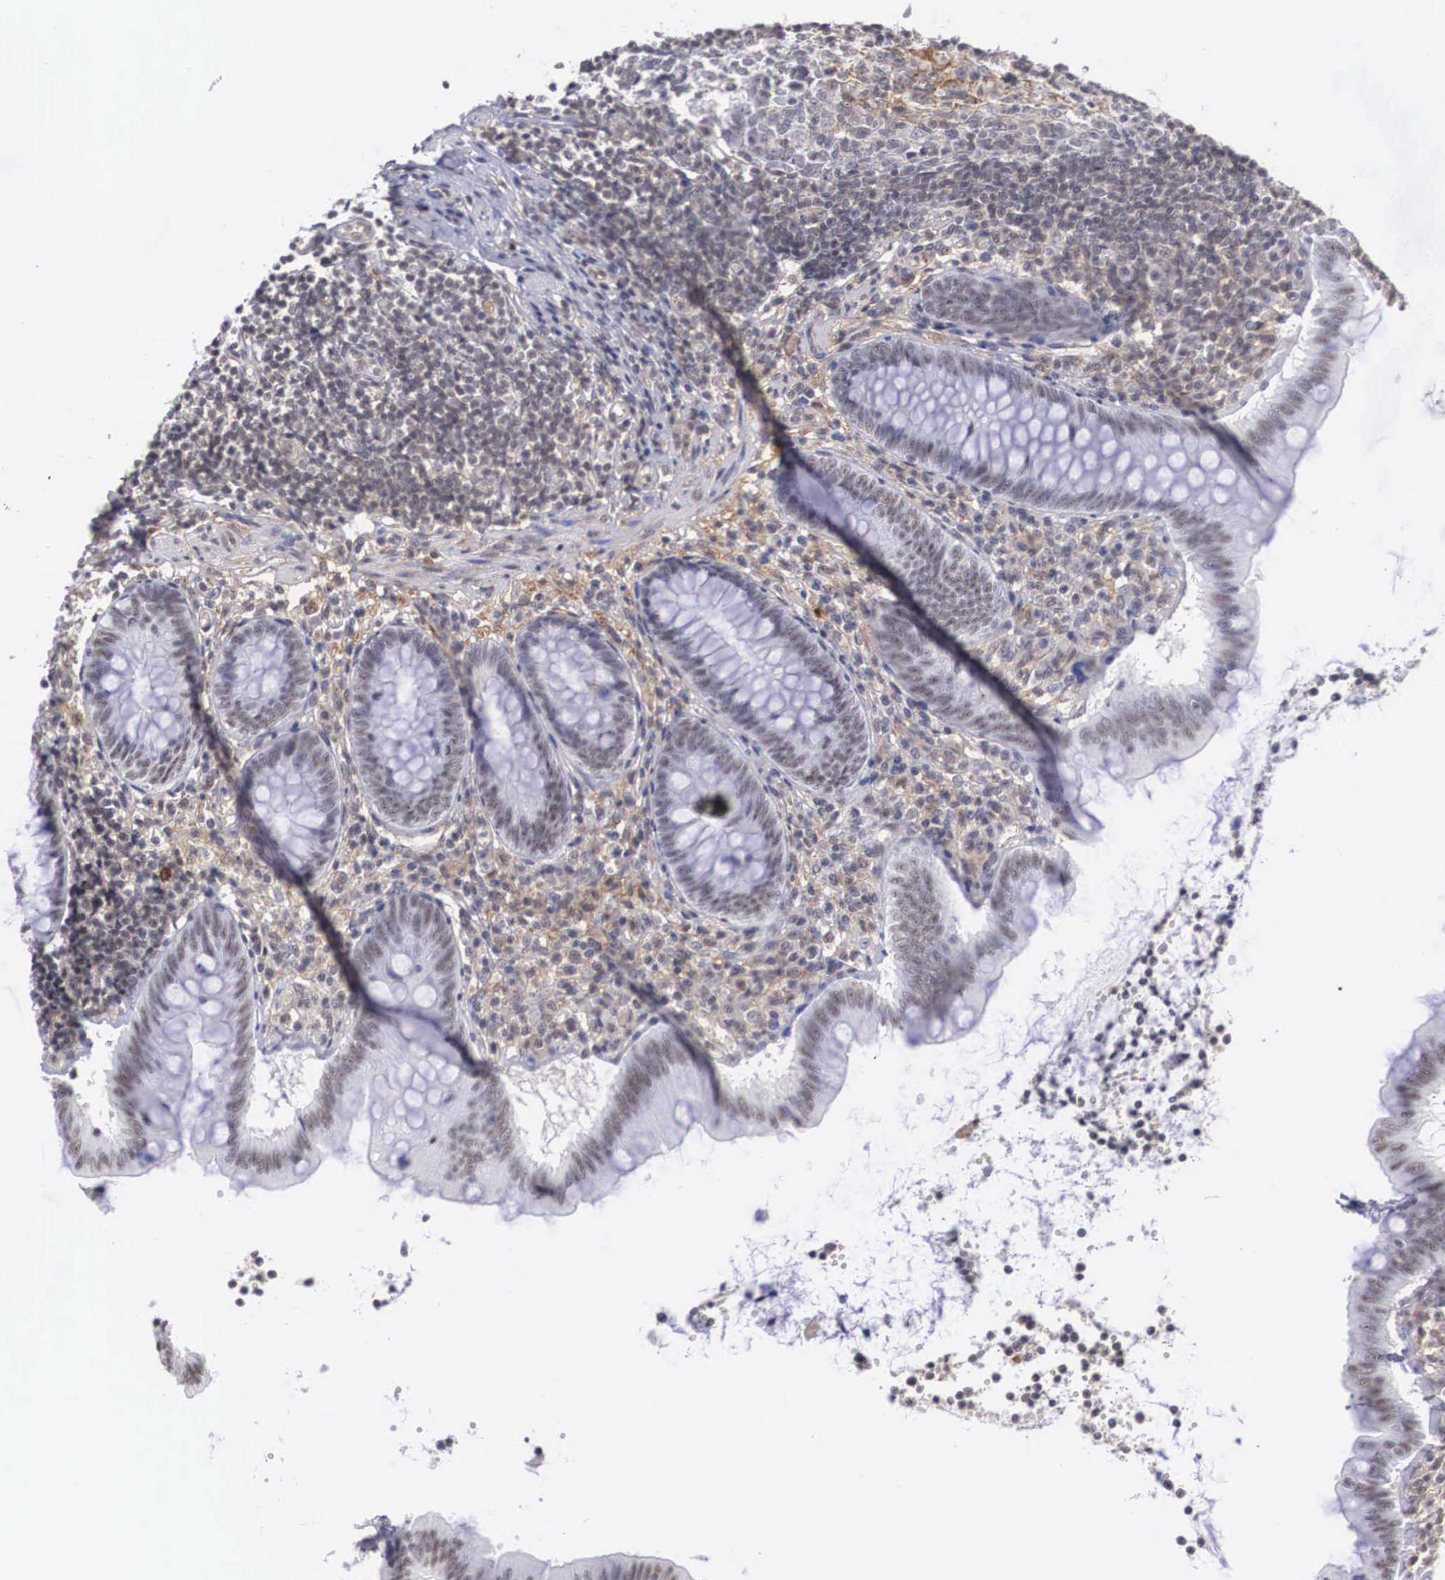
{"staining": {"intensity": "weak", "quantity": ">75%", "location": "nuclear"}, "tissue": "appendix", "cell_type": "Glandular cells", "image_type": "normal", "snomed": [{"axis": "morphology", "description": "Normal tissue, NOS"}, {"axis": "topography", "description": "Appendix"}], "caption": "The immunohistochemical stain shows weak nuclear expression in glandular cells of benign appendix.", "gene": "NR4A2", "patient": {"sex": "female", "age": 34}}